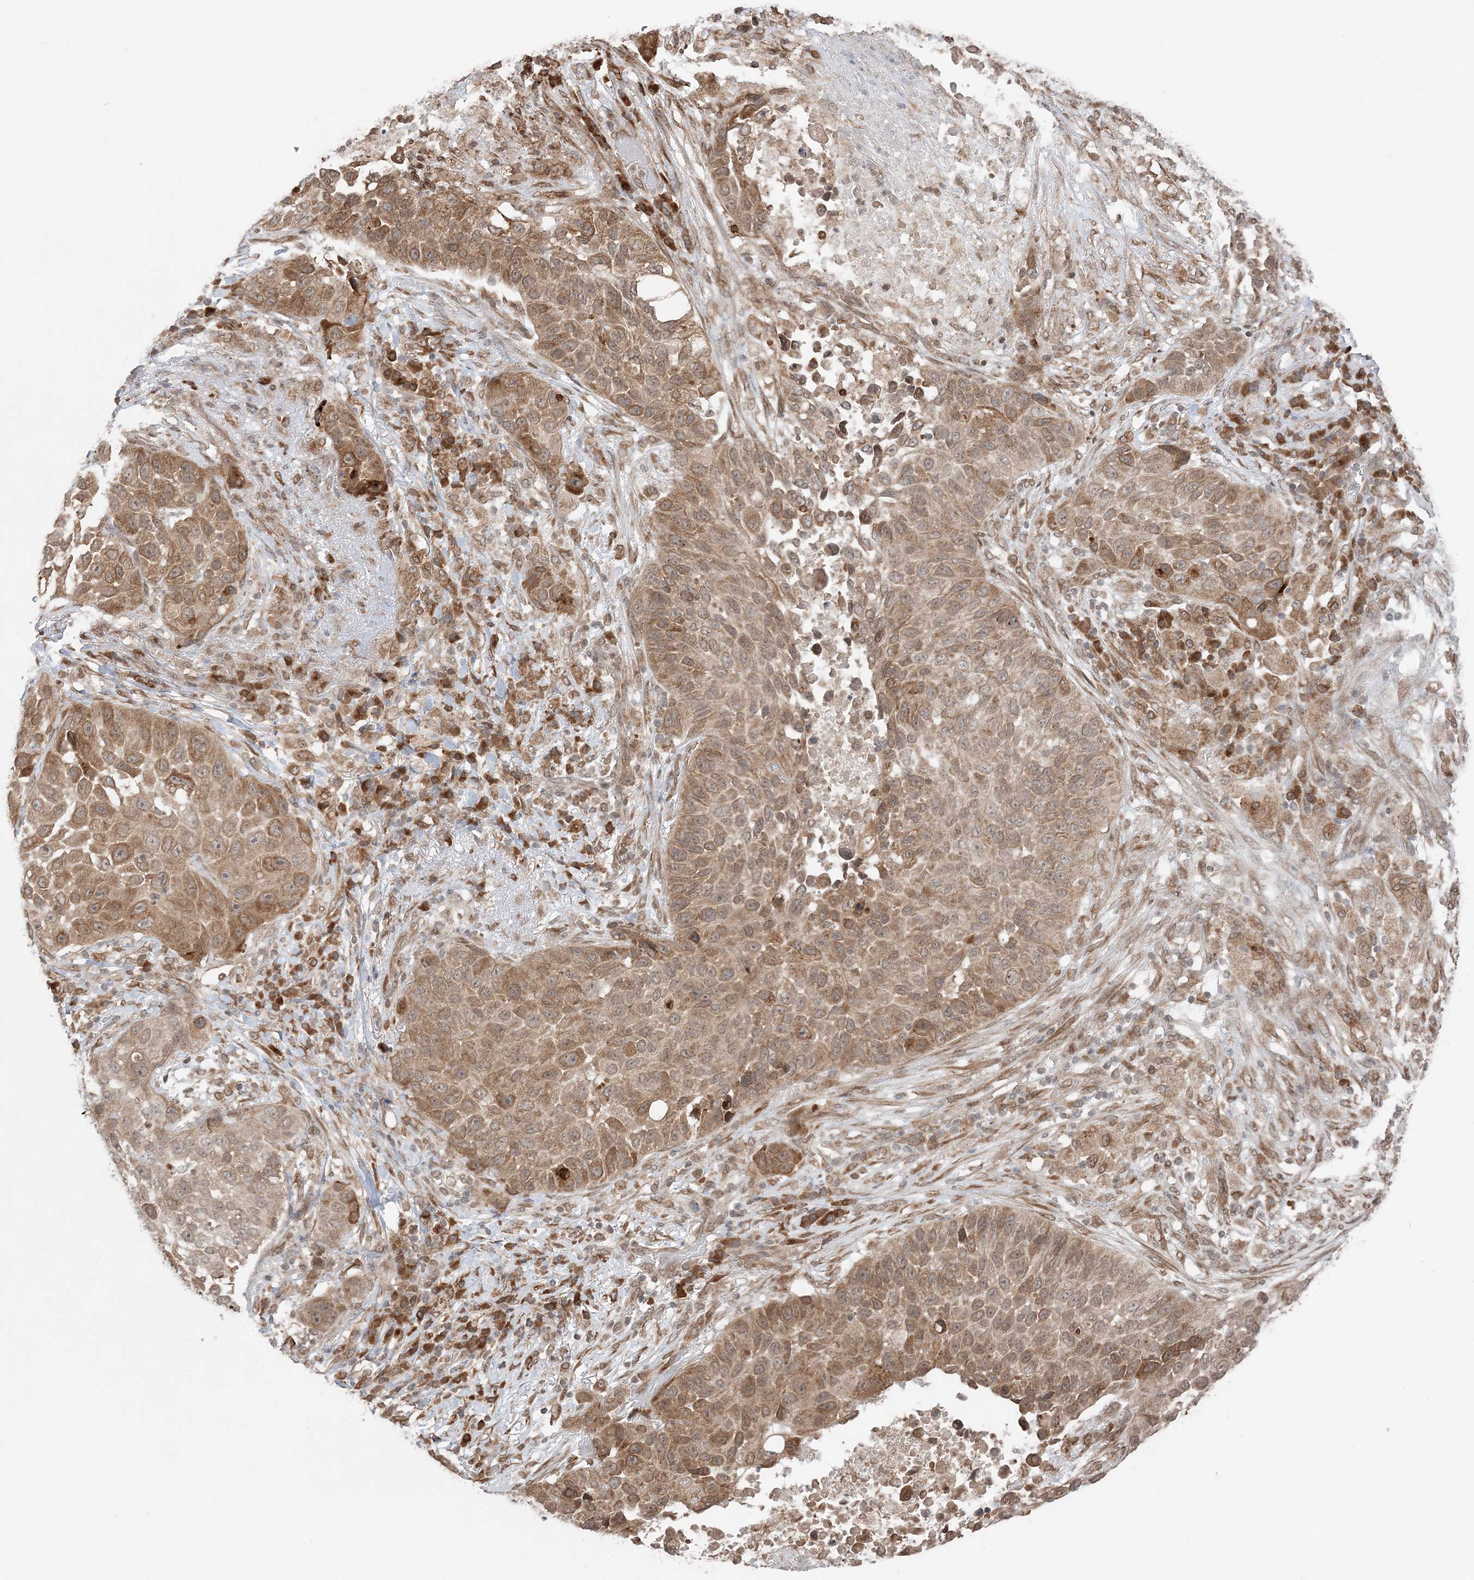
{"staining": {"intensity": "moderate", "quantity": ">75%", "location": "cytoplasmic/membranous"}, "tissue": "lung cancer", "cell_type": "Tumor cells", "image_type": "cancer", "snomed": [{"axis": "morphology", "description": "Squamous cell carcinoma, NOS"}, {"axis": "topography", "description": "Lung"}], "caption": "Lung cancer tissue reveals moderate cytoplasmic/membranous positivity in approximately >75% of tumor cells", "gene": "TMED10", "patient": {"sex": "male", "age": 57}}